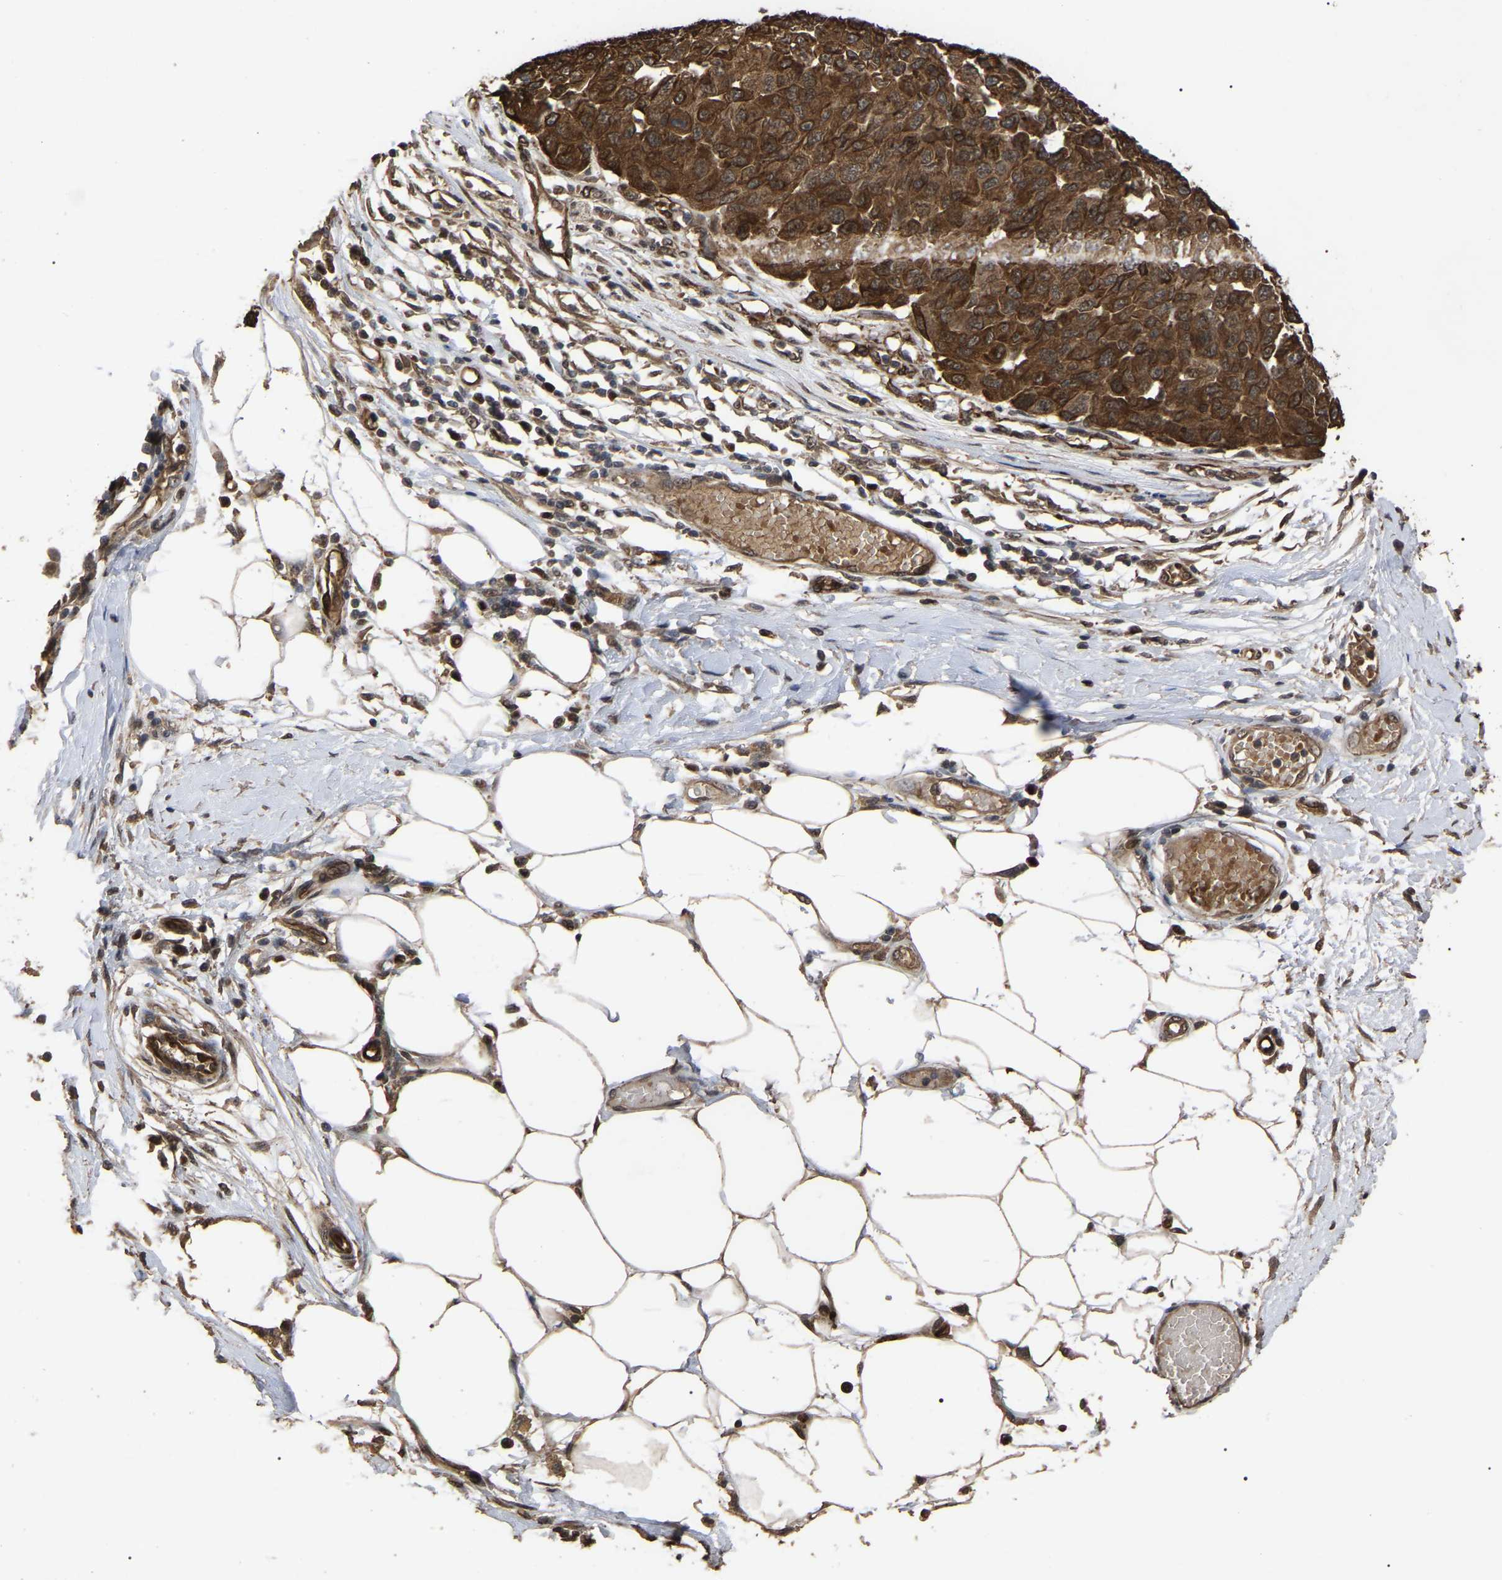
{"staining": {"intensity": "strong", "quantity": ">75%", "location": "cytoplasmic/membranous"}, "tissue": "melanoma", "cell_type": "Tumor cells", "image_type": "cancer", "snomed": [{"axis": "morphology", "description": "Normal tissue, NOS"}, {"axis": "morphology", "description": "Malignant melanoma, NOS"}, {"axis": "topography", "description": "Skin"}], "caption": "Protein expression analysis of malignant melanoma displays strong cytoplasmic/membranous positivity in about >75% of tumor cells. (Stains: DAB (3,3'-diaminobenzidine) in brown, nuclei in blue, Microscopy: brightfield microscopy at high magnification).", "gene": "FAM161B", "patient": {"sex": "male", "age": 62}}